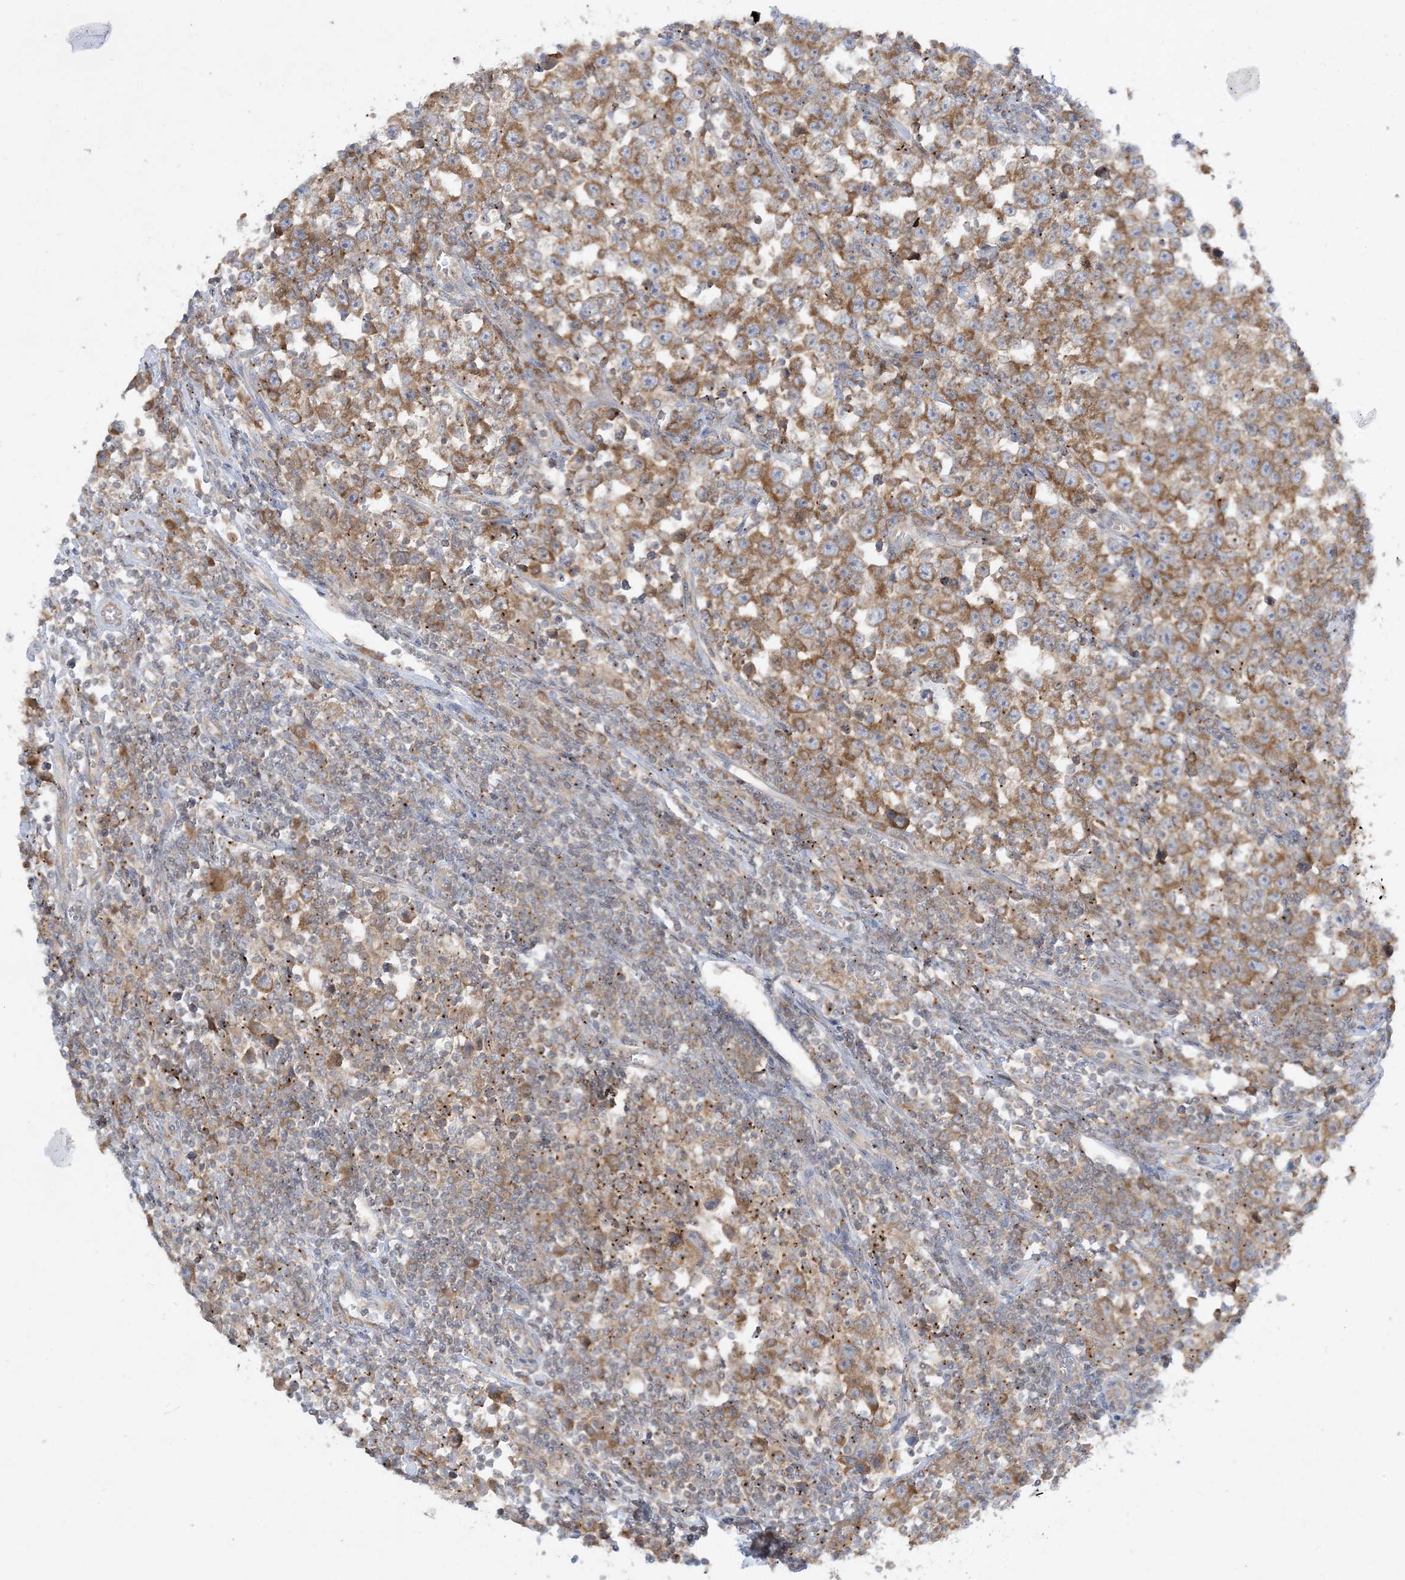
{"staining": {"intensity": "moderate", "quantity": ">75%", "location": "cytoplasmic/membranous"}, "tissue": "testis cancer", "cell_type": "Tumor cells", "image_type": "cancer", "snomed": [{"axis": "morphology", "description": "Normal tissue, NOS"}, {"axis": "morphology", "description": "Seminoma, NOS"}, {"axis": "topography", "description": "Testis"}], "caption": "Testis cancer (seminoma) stained for a protein displays moderate cytoplasmic/membranous positivity in tumor cells. (DAB = brown stain, brightfield microscopy at high magnification).", "gene": "RPP40", "patient": {"sex": "male", "age": 43}}